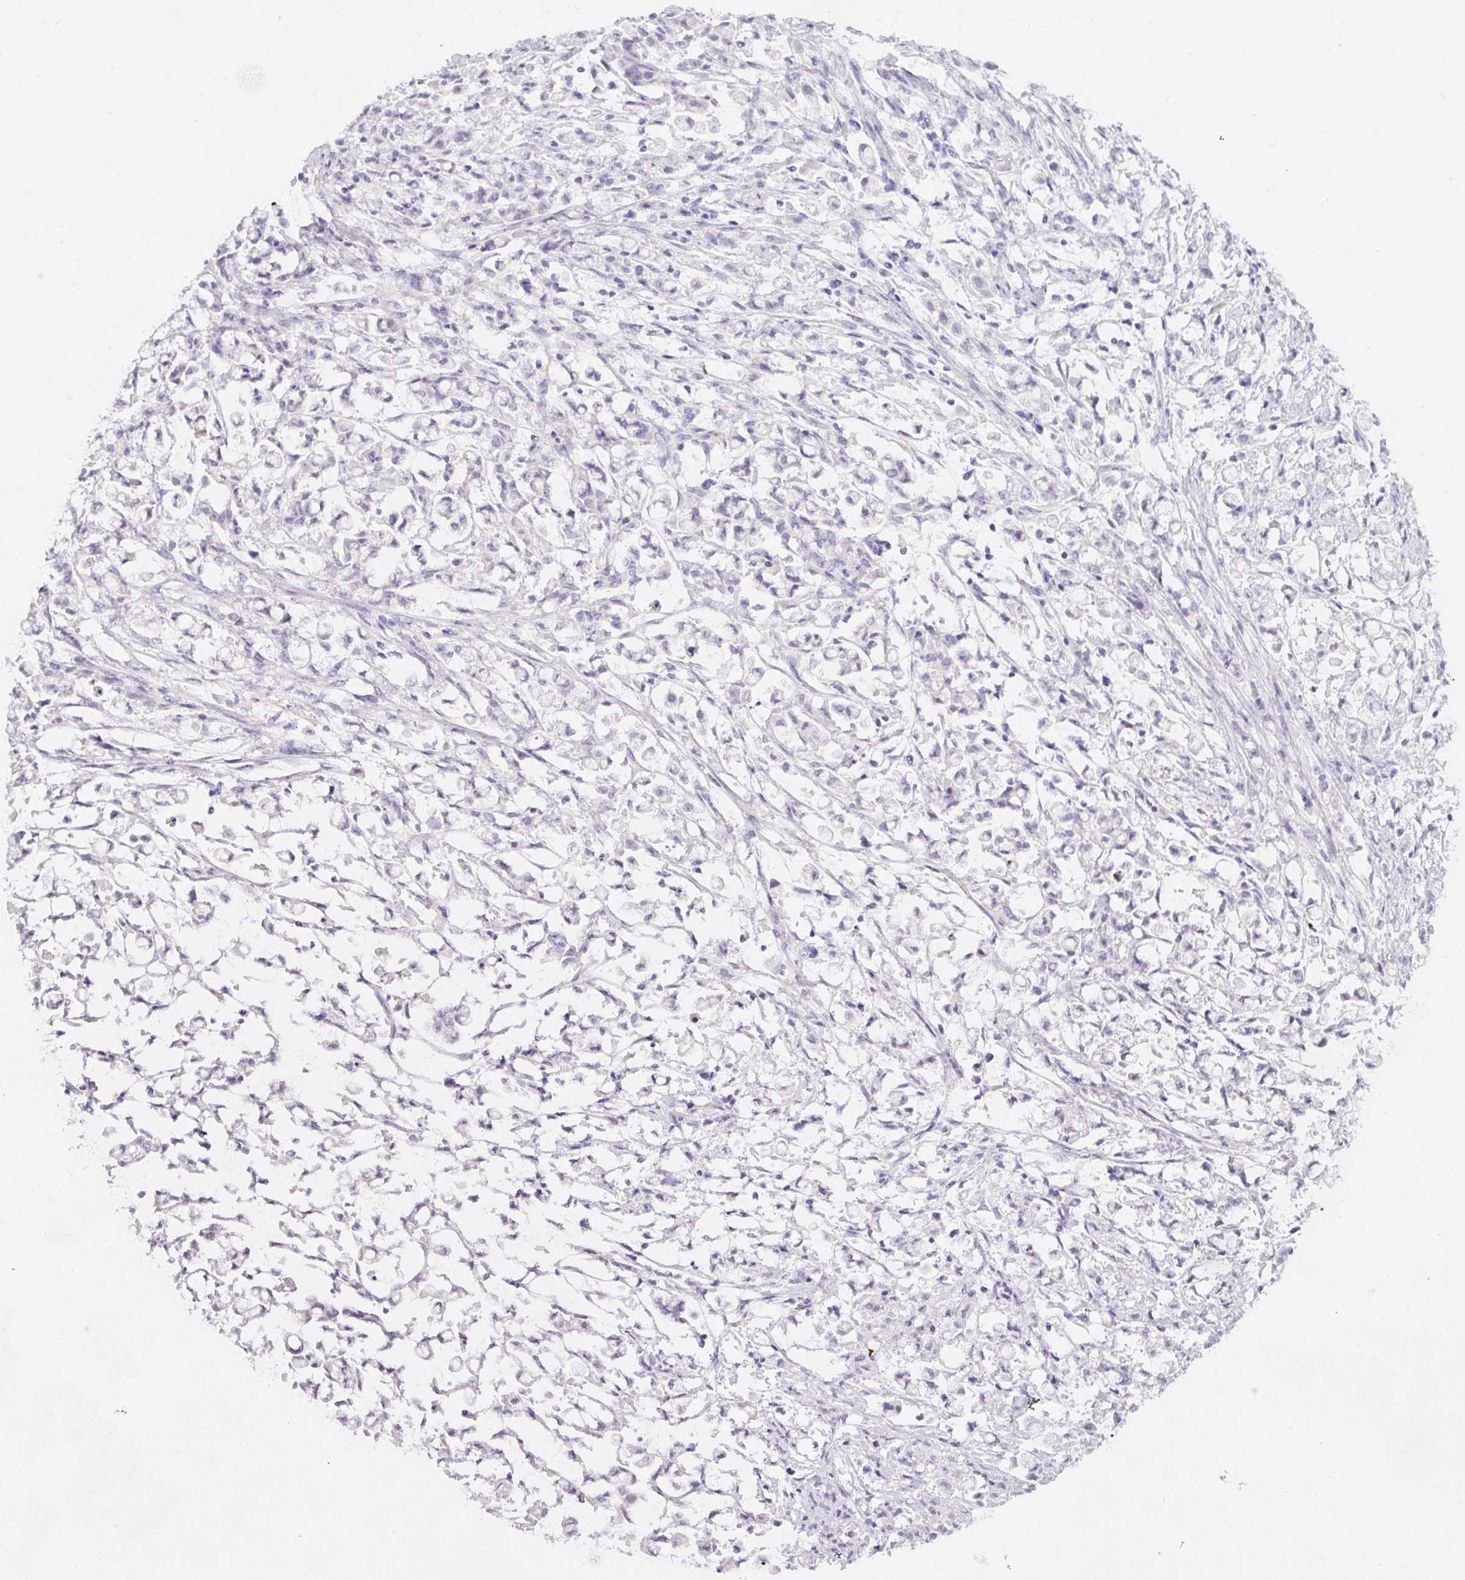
{"staining": {"intensity": "negative", "quantity": "none", "location": "none"}, "tissue": "stomach cancer", "cell_type": "Tumor cells", "image_type": "cancer", "snomed": [{"axis": "morphology", "description": "Adenocarcinoma, NOS"}, {"axis": "topography", "description": "Stomach"}], "caption": "Stomach cancer stained for a protein using immunohistochemistry (IHC) displays no staining tumor cells.", "gene": "SLC2A2", "patient": {"sex": "female", "age": 60}}